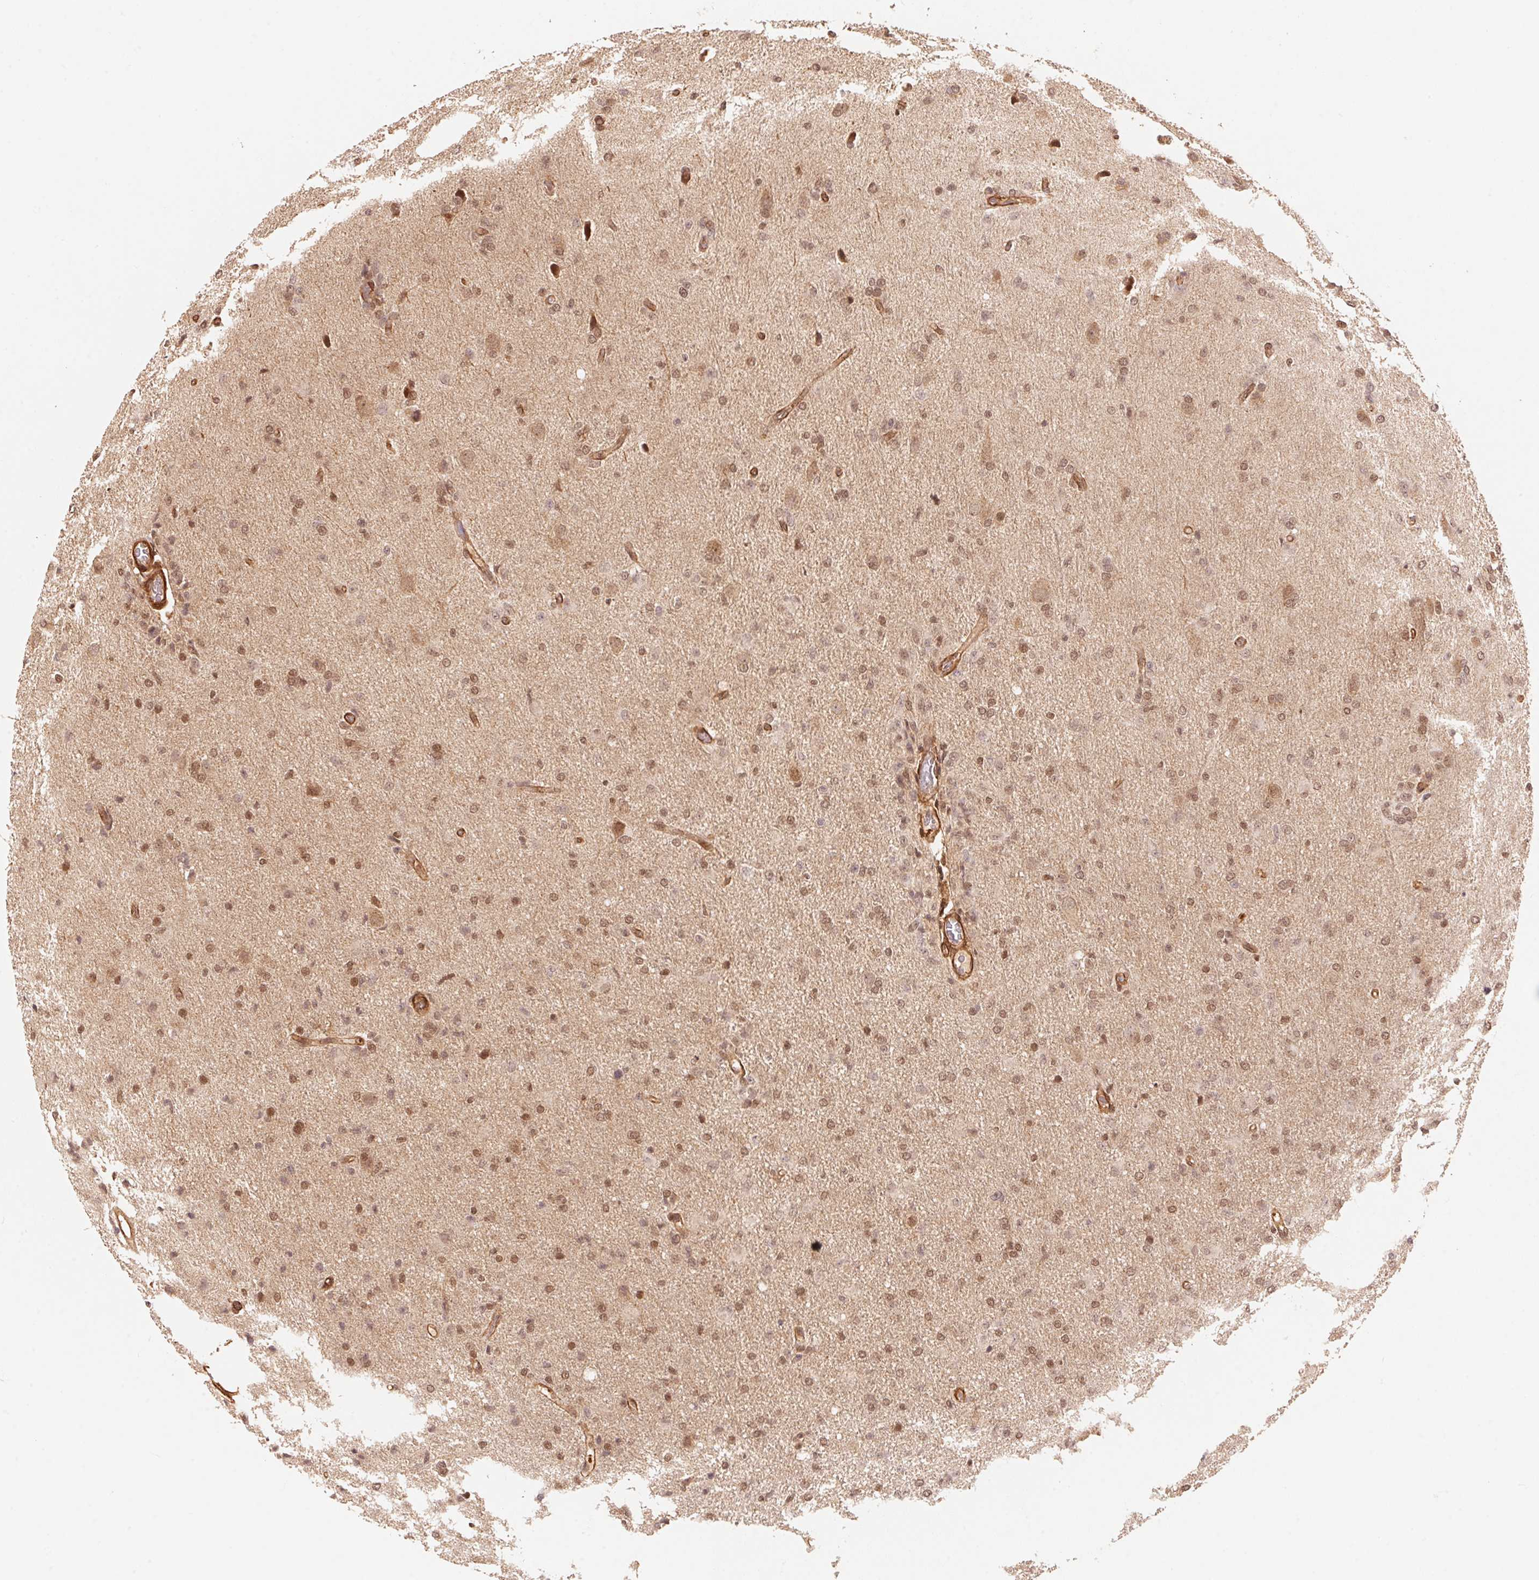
{"staining": {"intensity": "moderate", "quantity": ">75%", "location": "nuclear"}, "tissue": "glioma", "cell_type": "Tumor cells", "image_type": "cancer", "snomed": [{"axis": "morphology", "description": "Glioma, malignant, High grade"}, {"axis": "topography", "description": "Brain"}], "caption": "Glioma was stained to show a protein in brown. There is medium levels of moderate nuclear positivity in approximately >75% of tumor cells.", "gene": "TNIP2", "patient": {"sex": "male", "age": 68}}